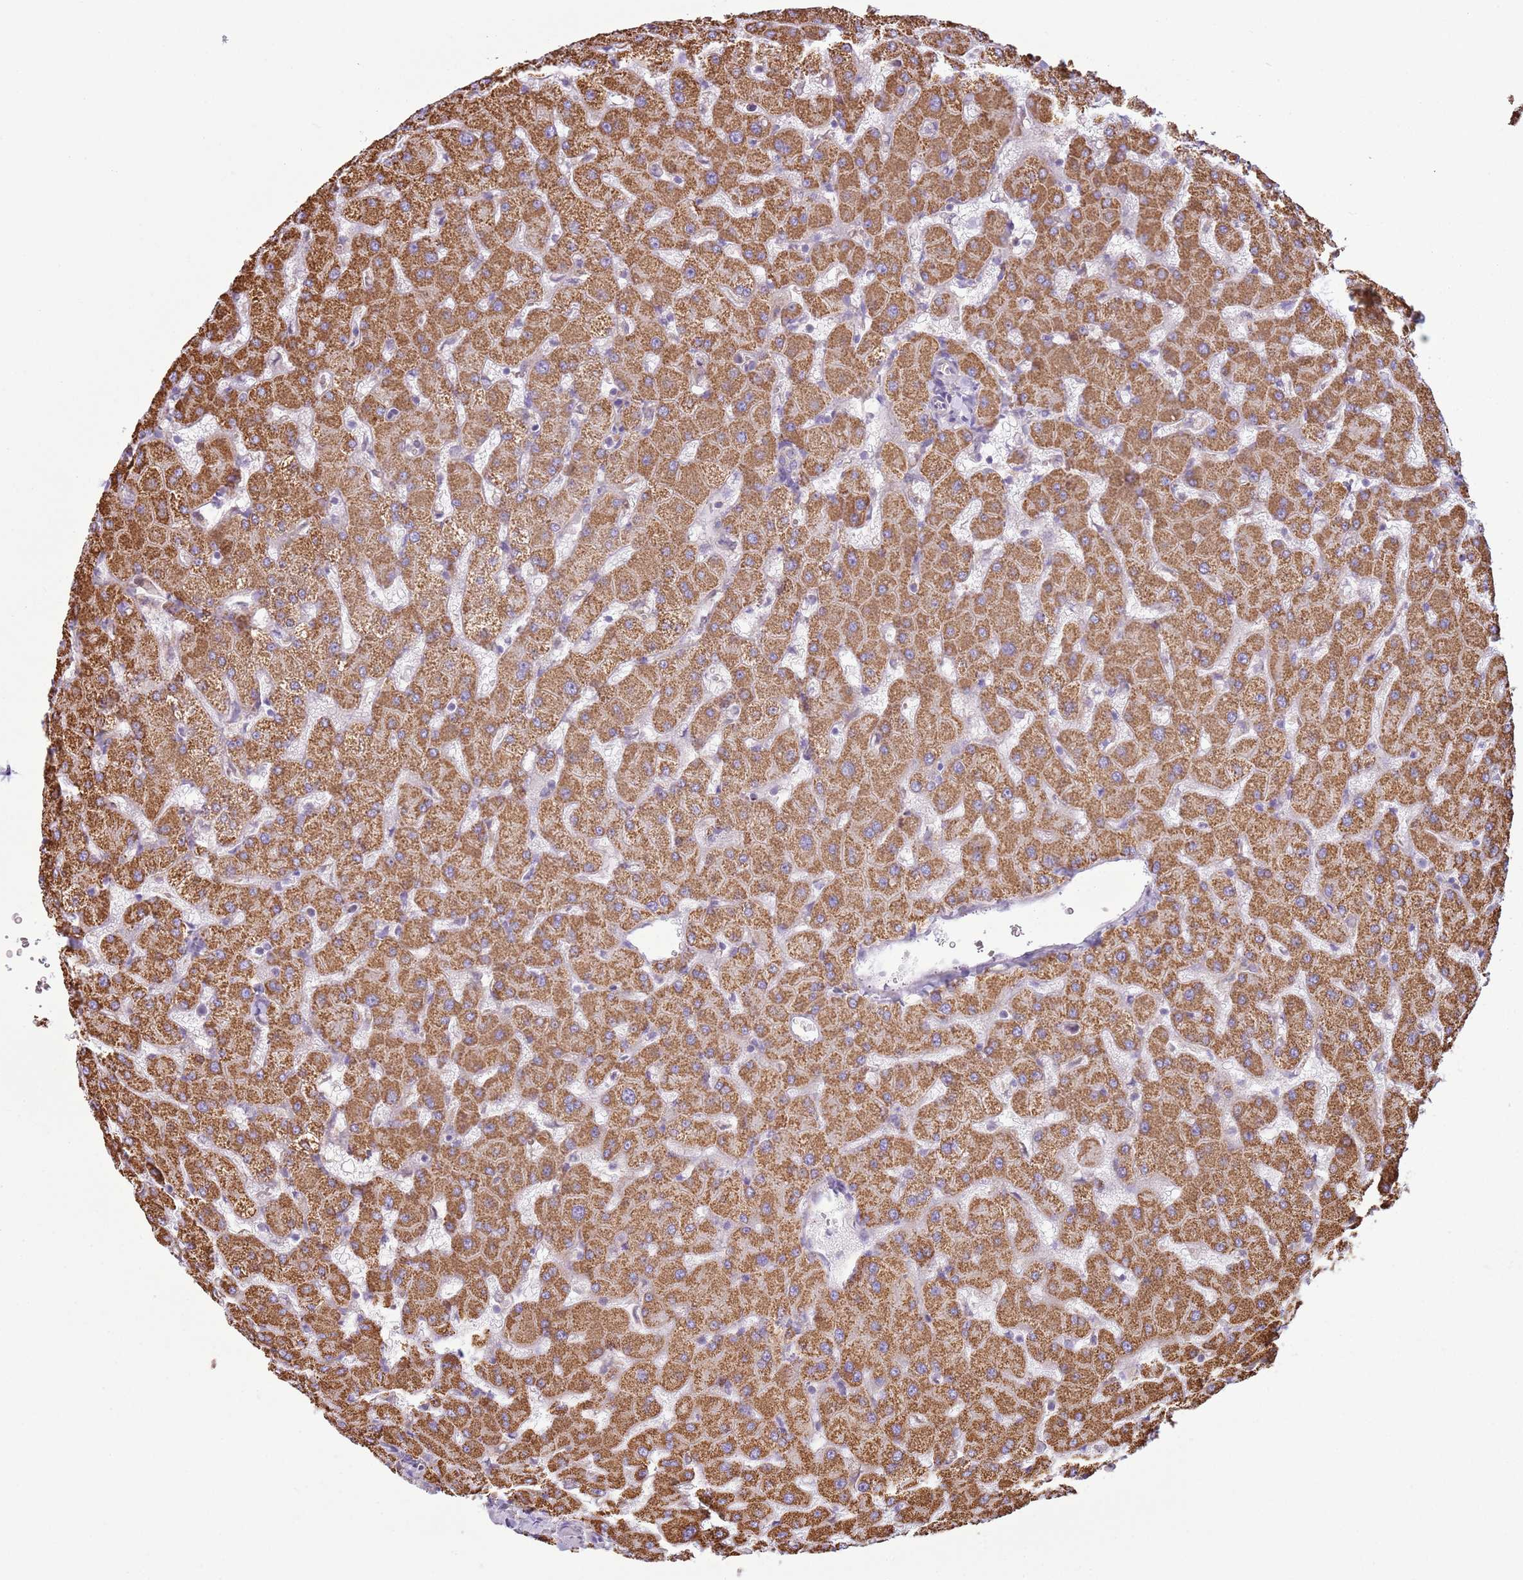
{"staining": {"intensity": "weak", "quantity": "25%-75%", "location": "cytoplasmic/membranous"}, "tissue": "liver", "cell_type": "Cholangiocytes", "image_type": "normal", "snomed": [{"axis": "morphology", "description": "Normal tissue, NOS"}, {"axis": "topography", "description": "Liver"}], "caption": "Immunohistochemistry (IHC) of benign liver demonstrates low levels of weak cytoplasmic/membranous expression in about 25%-75% of cholangiocytes.", "gene": "OAF", "patient": {"sex": "female", "age": 63}}